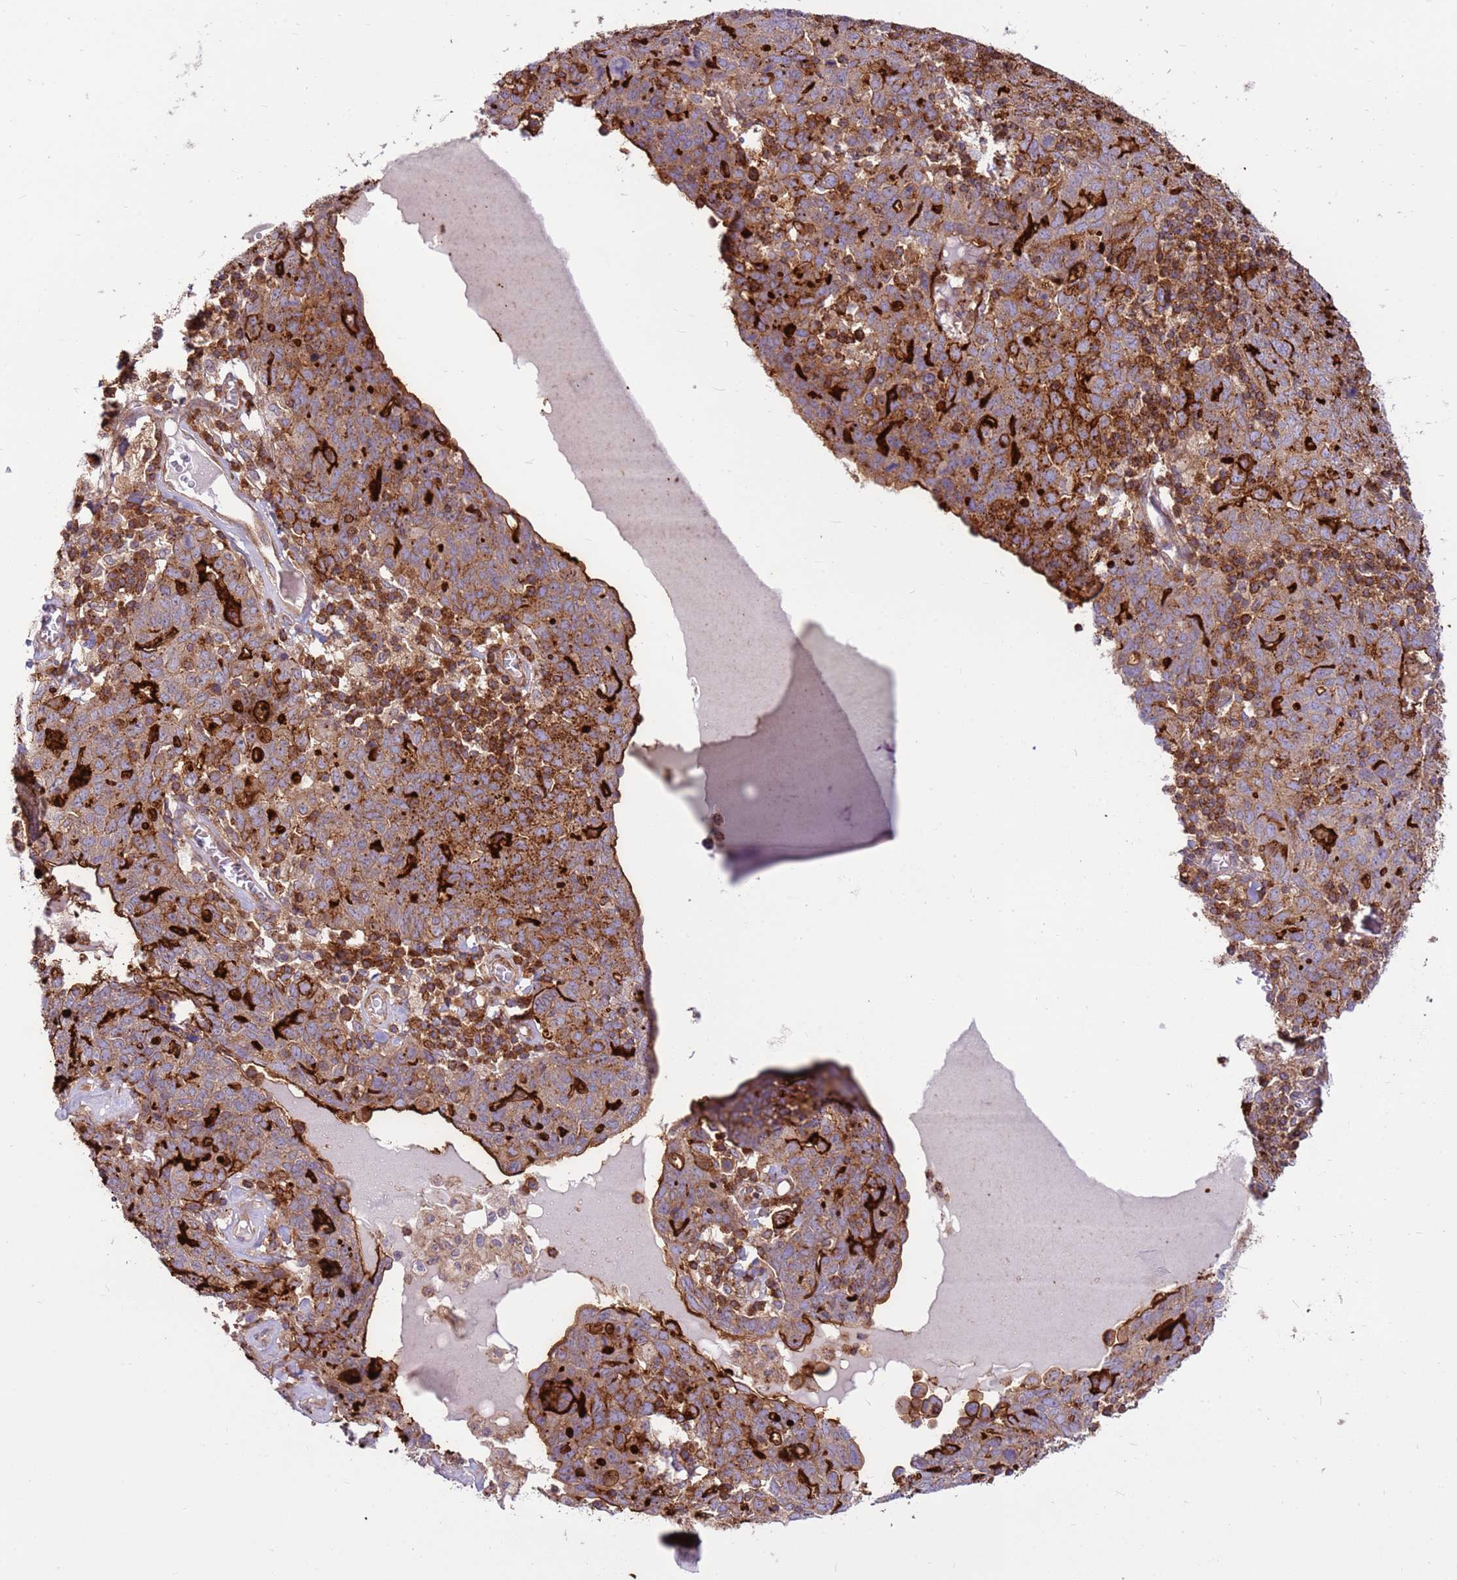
{"staining": {"intensity": "strong", "quantity": ">75%", "location": "cytoplasmic/membranous"}, "tissue": "ovarian cancer", "cell_type": "Tumor cells", "image_type": "cancer", "snomed": [{"axis": "morphology", "description": "Carcinoma, endometroid"}, {"axis": "topography", "description": "Ovary"}], "caption": "Tumor cells demonstrate strong cytoplasmic/membranous expression in about >75% of cells in ovarian cancer.", "gene": "DDX19B", "patient": {"sex": "female", "age": 62}}